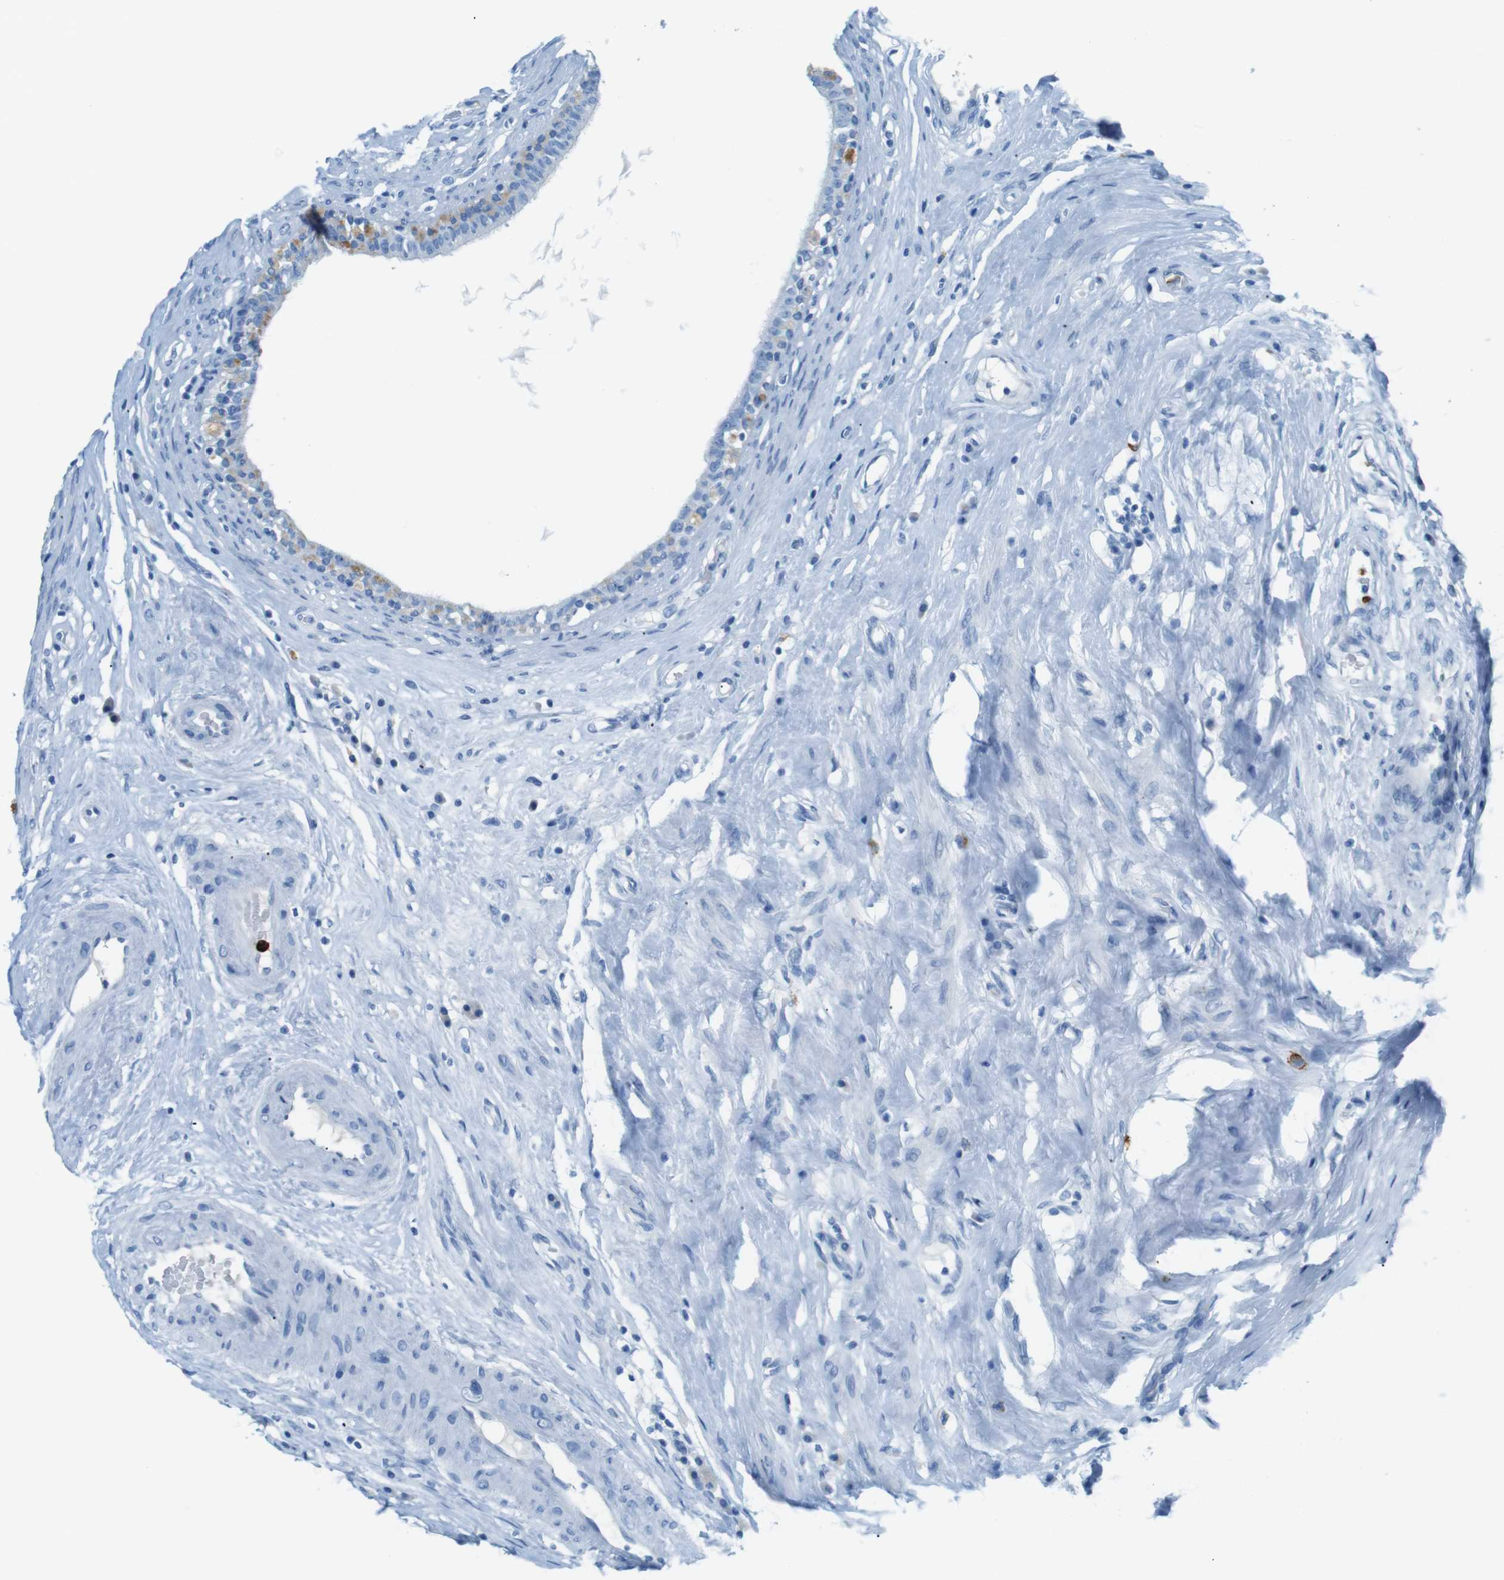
{"staining": {"intensity": "negative", "quantity": "none", "location": "none"}, "tissue": "epididymis", "cell_type": "Glandular cells", "image_type": "normal", "snomed": [{"axis": "morphology", "description": "Normal tissue, NOS"}, {"axis": "morphology", "description": "Inflammation, NOS"}, {"axis": "topography", "description": "Epididymis"}], "caption": "DAB immunohistochemical staining of normal human epididymis exhibits no significant expression in glandular cells. Nuclei are stained in blue.", "gene": "MCEMP1", "patient": {"sex": "male", "age": 84}}